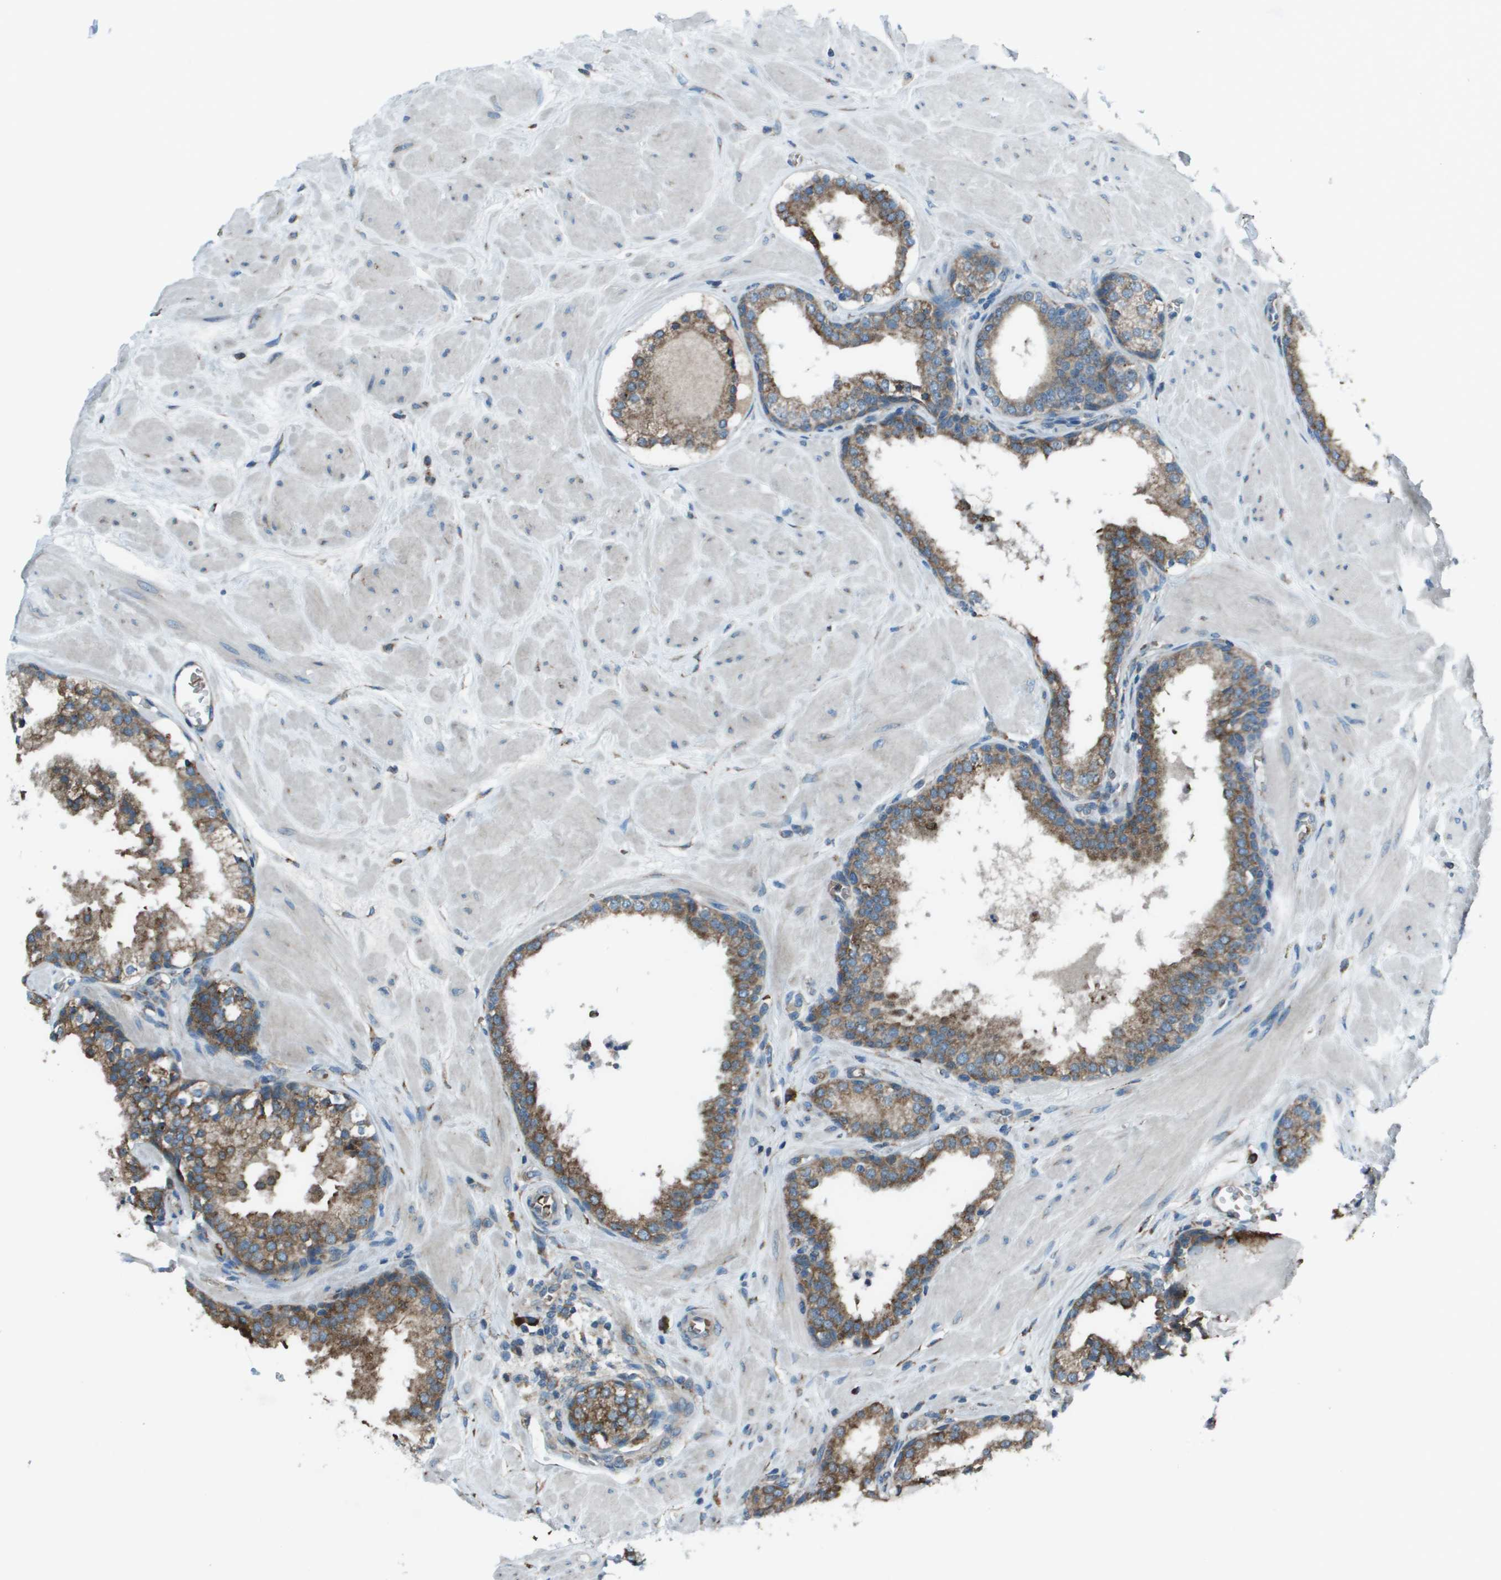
{"staining": {"intensity": "moderate", "quantity": "25%-75%", "location": "cytoplasmic/membranous"}, "tissue": "prostate", "cell_type": "Glandular cells", "image_type": "normal", "snomed": [{"axis": "morphology", "description": "Normal tissue, NOS"}, {"axis": "topography", "description": "Prostate"}], "caption": "Approximately 25%-75% of glandular cells in unremarkable human prostate show moderate cytoplasmic/membranous protein staining as visualized by brown immunohistochemical staining.", "gene": "UTS2", "patient": {"sex": "male", "age": 51}}